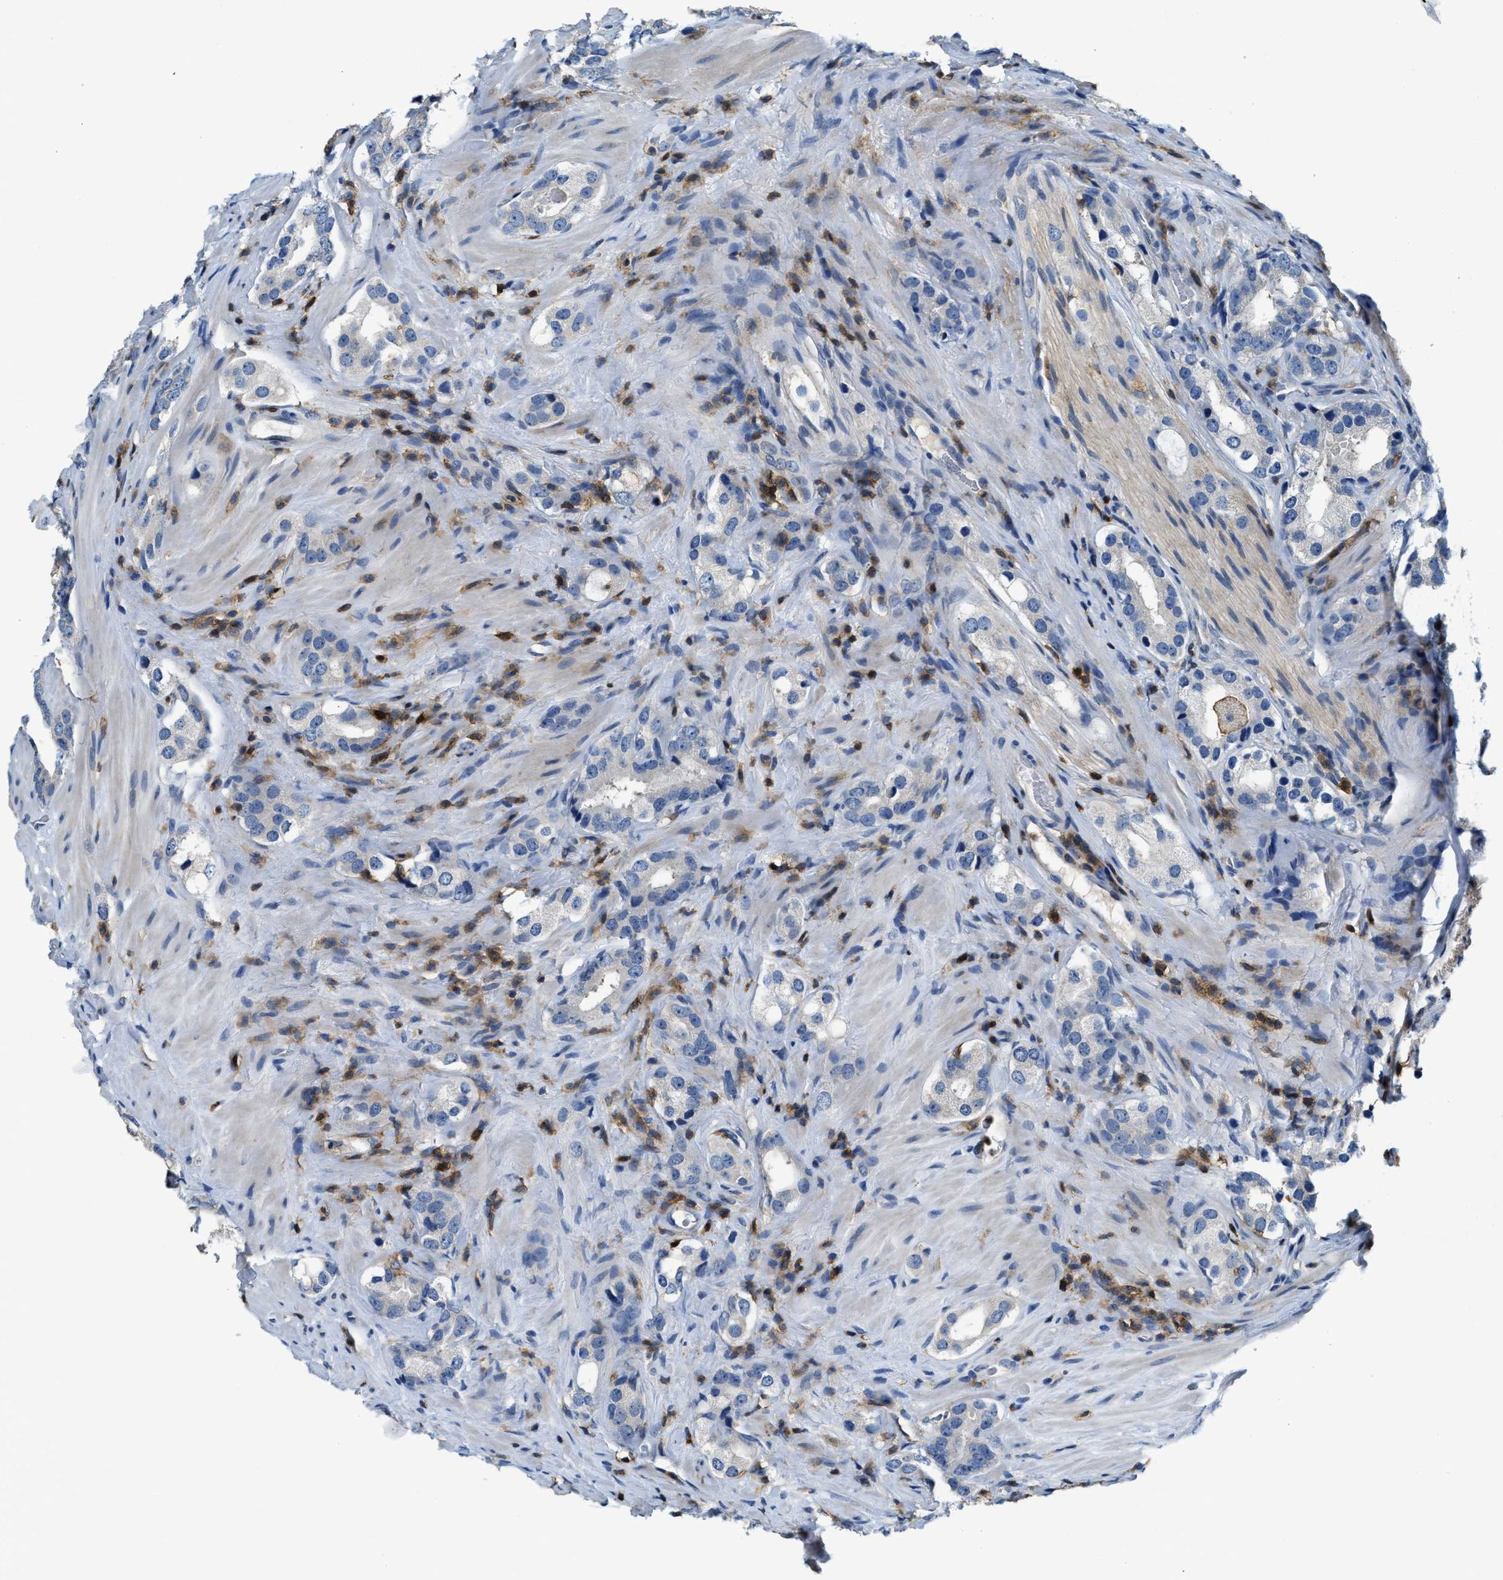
{"staining": {"intensity": "negative", "quantity": "none", "location": "none"}, "tissue": "prostate cancer", "cell_type": "Tumor cells", "image_type": "cancer", "snomed": [{"axis": "morphology", "description": "Adenocarcinoma, High grade"}, {"axis": "topography", "description": "Prostate"}], "caption": "Immunohistochemical staining of prostate cancer reveals no significant staining in tumor cells.", "gene": "MYO1G", "patient": {"sex": "male", "age": 63}}